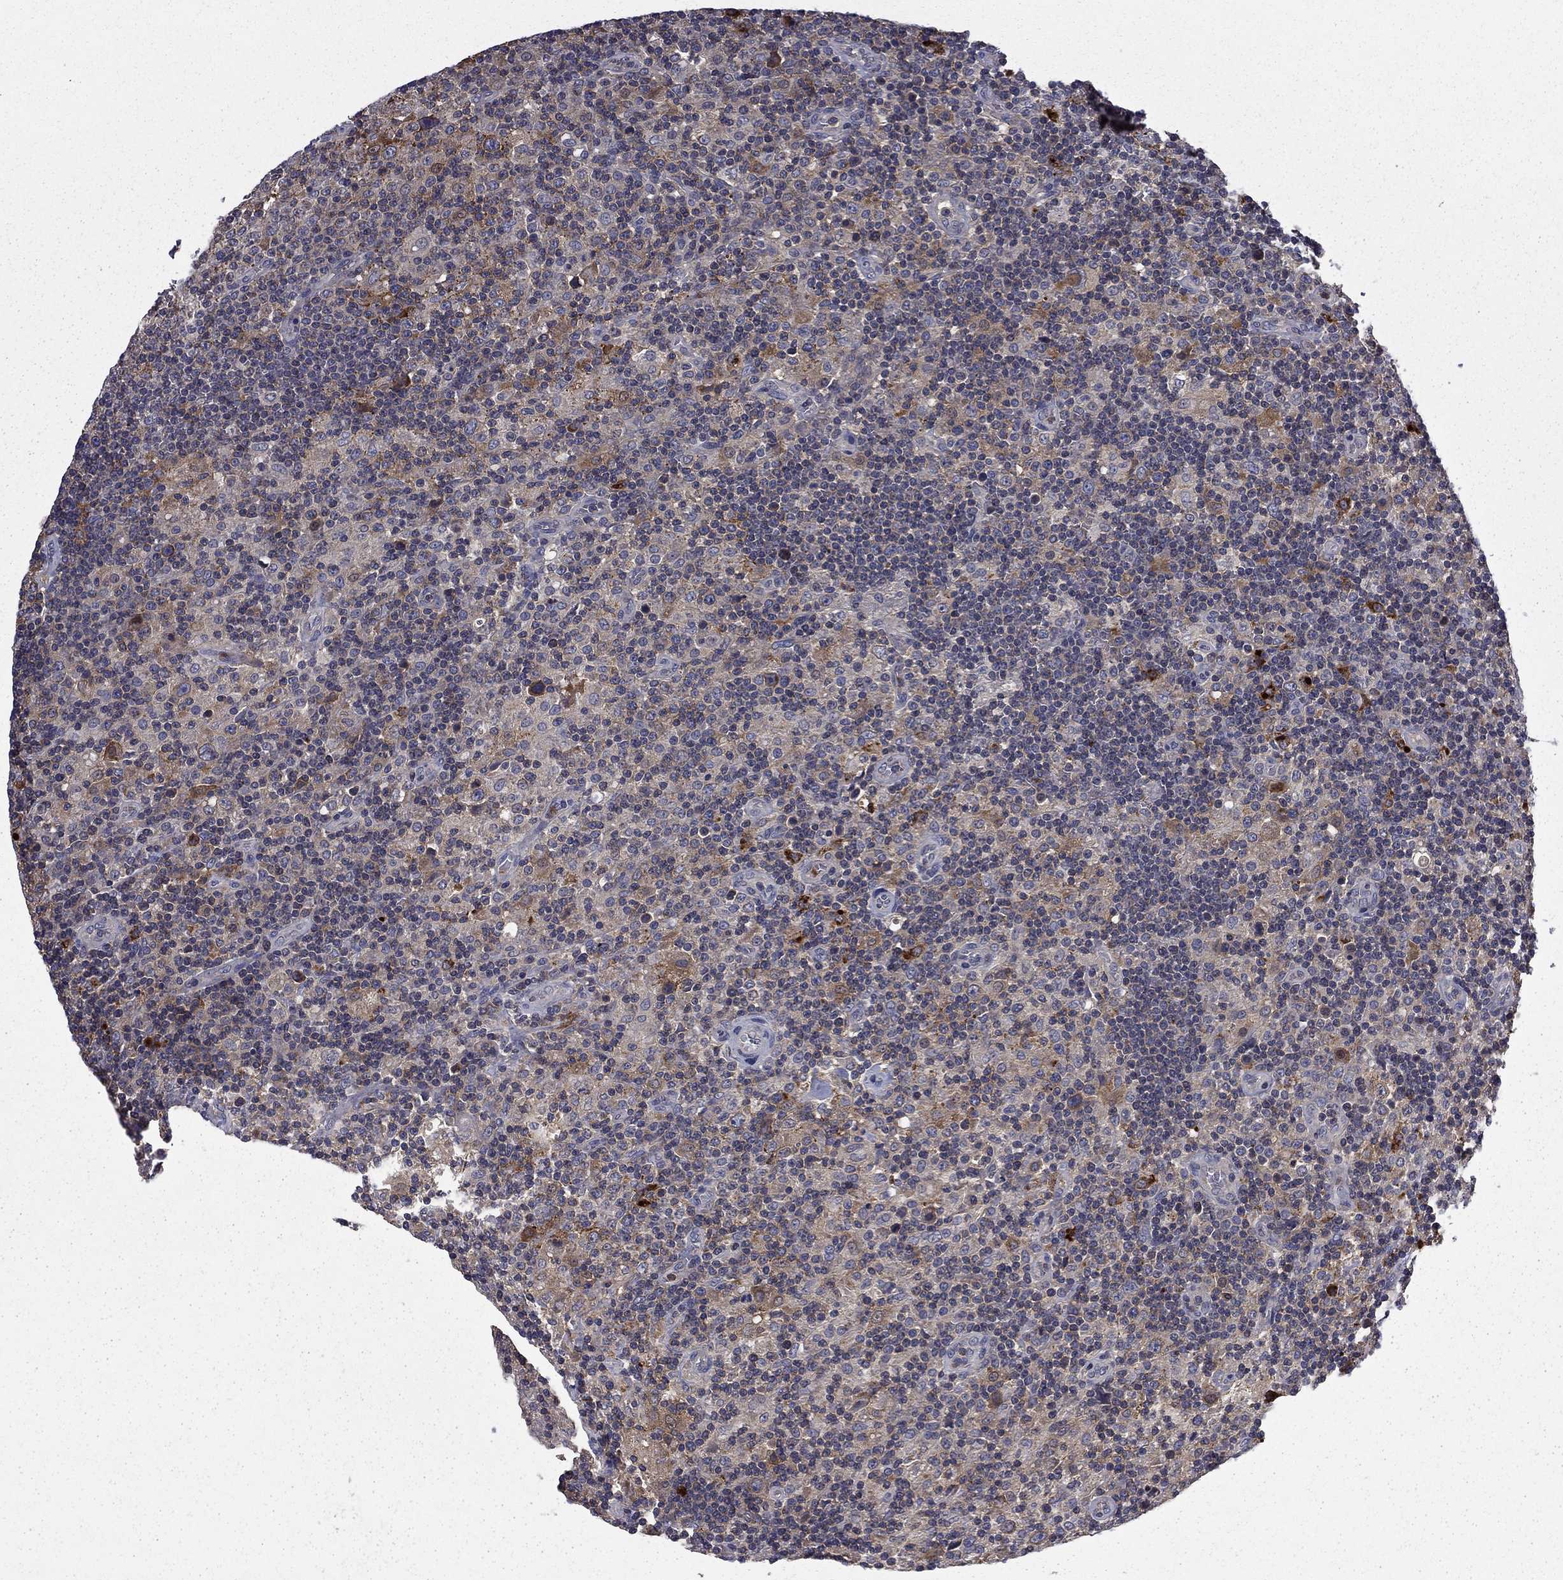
{"staining": {"intensity": "moderate", "quantity": "25%-75%", "location": "cytoplasmic/membranous"}, "tissue": "lymphoma", "cell_type": "Tumor cells", "image_type": "cancer", "snomed": [{"axis": "morphology", "description": "Hodgkin's disease, NOS"}, {"axis": "topography", "description": "Lymph node"}], "caption": "Human Hodgkin's disease stained with a brown dye shows moderate cytoplasmic/membranous positive staining in approximately 25%-75% of tumor cells.", "gene": "CEACAM7", "patient": {"sex": "male", "age": 70}}